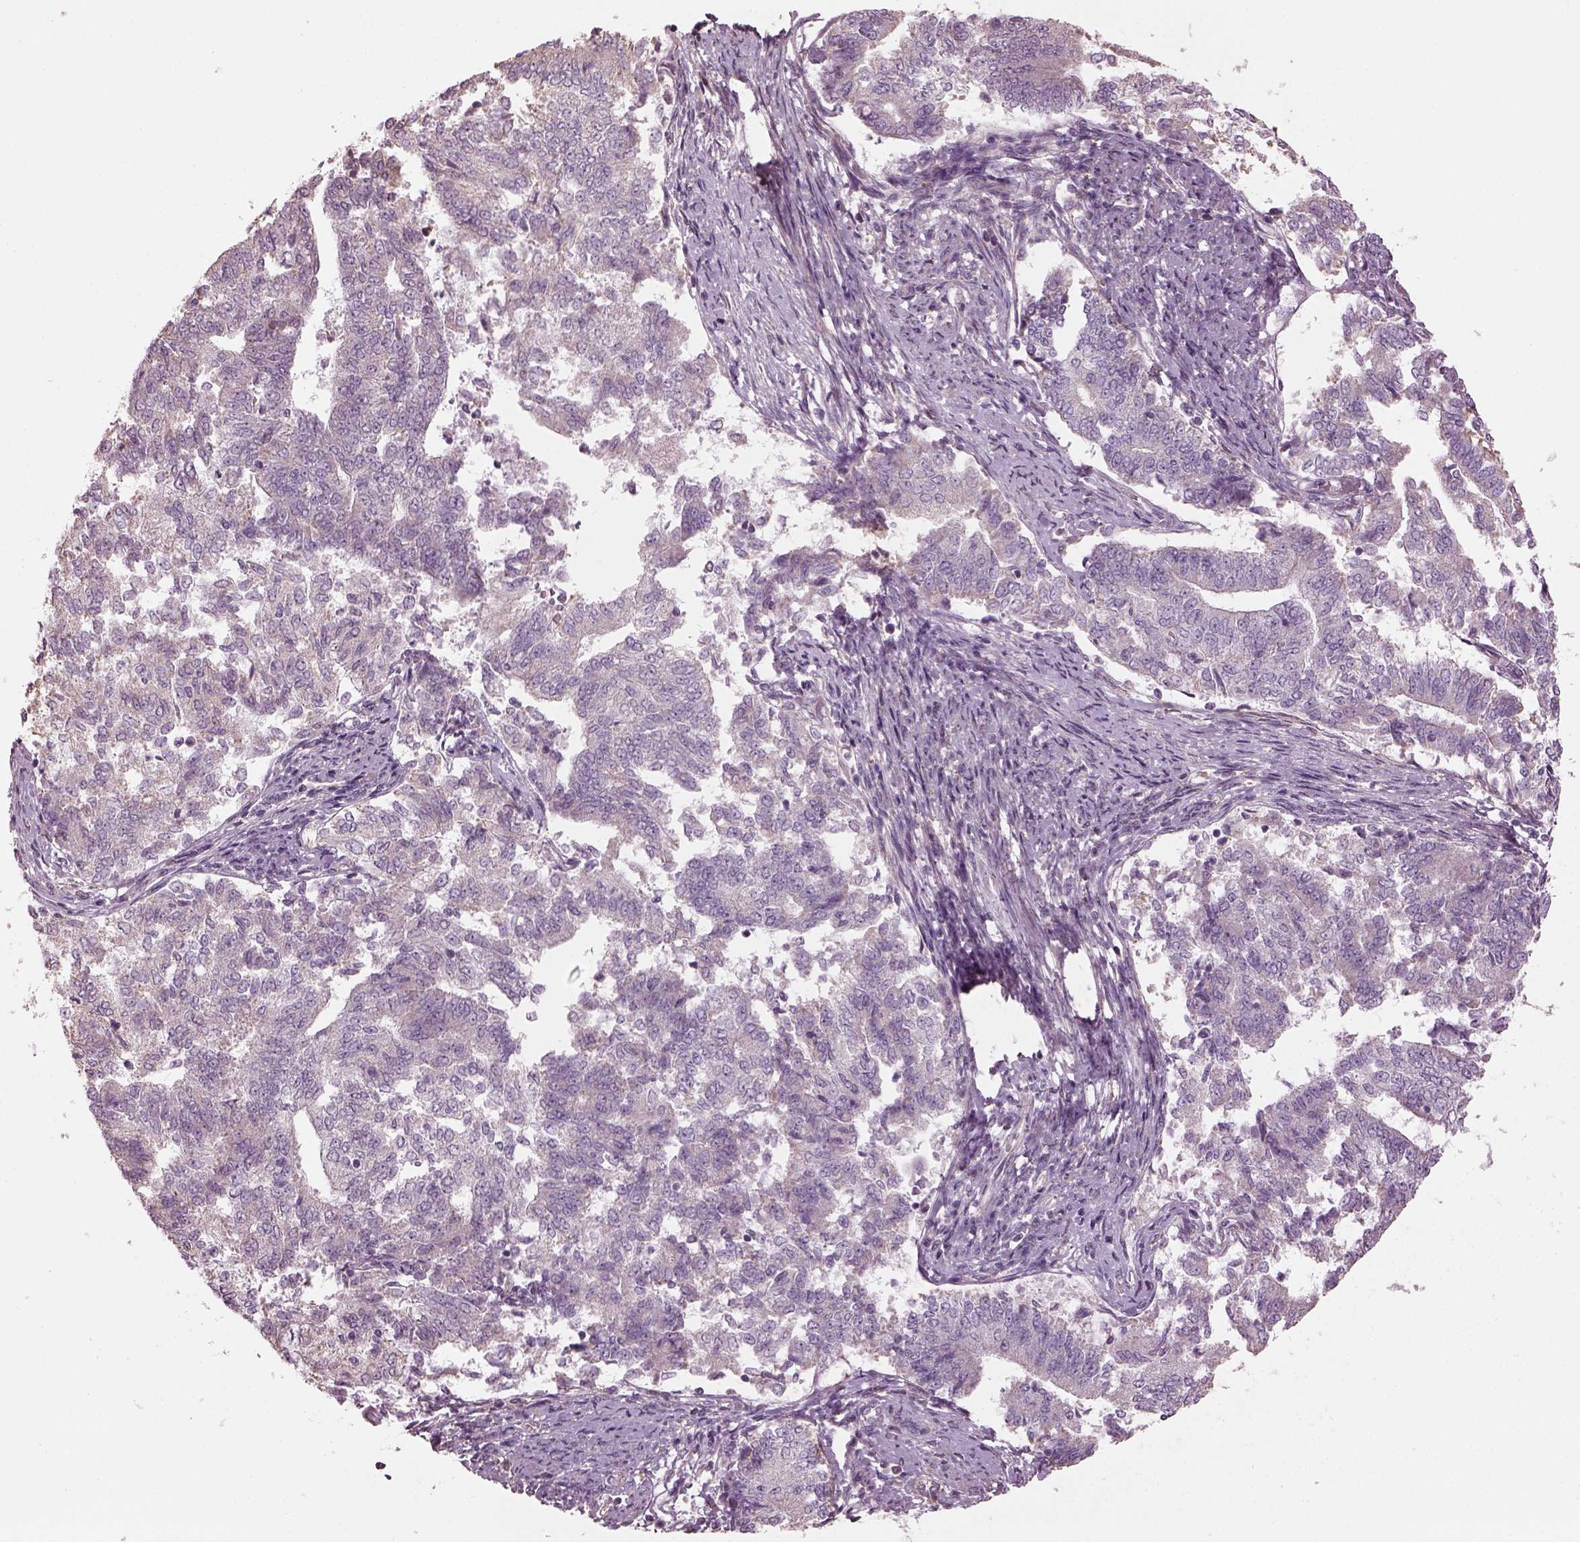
{"staining": {"intensity": "negative", "quantity": "none", "location": "none"}, "tissue": "endometrial cancer", "cell_type": "Tumor cells", "image_type": "cancer", "snomed": [{"axis": "morphology", "description": "Adenocarcinoma, NOS"}, {"axis": "topography", "description": "Endometrium"}], "caption": "This is an immunohistochemistry (IHC) photomicrograph of human endometrial cancer (adenocarcinoma). There is no staining in tumor cells.", "gene": "SPATA7", "patient": {"sex": "female", "age": 65}}